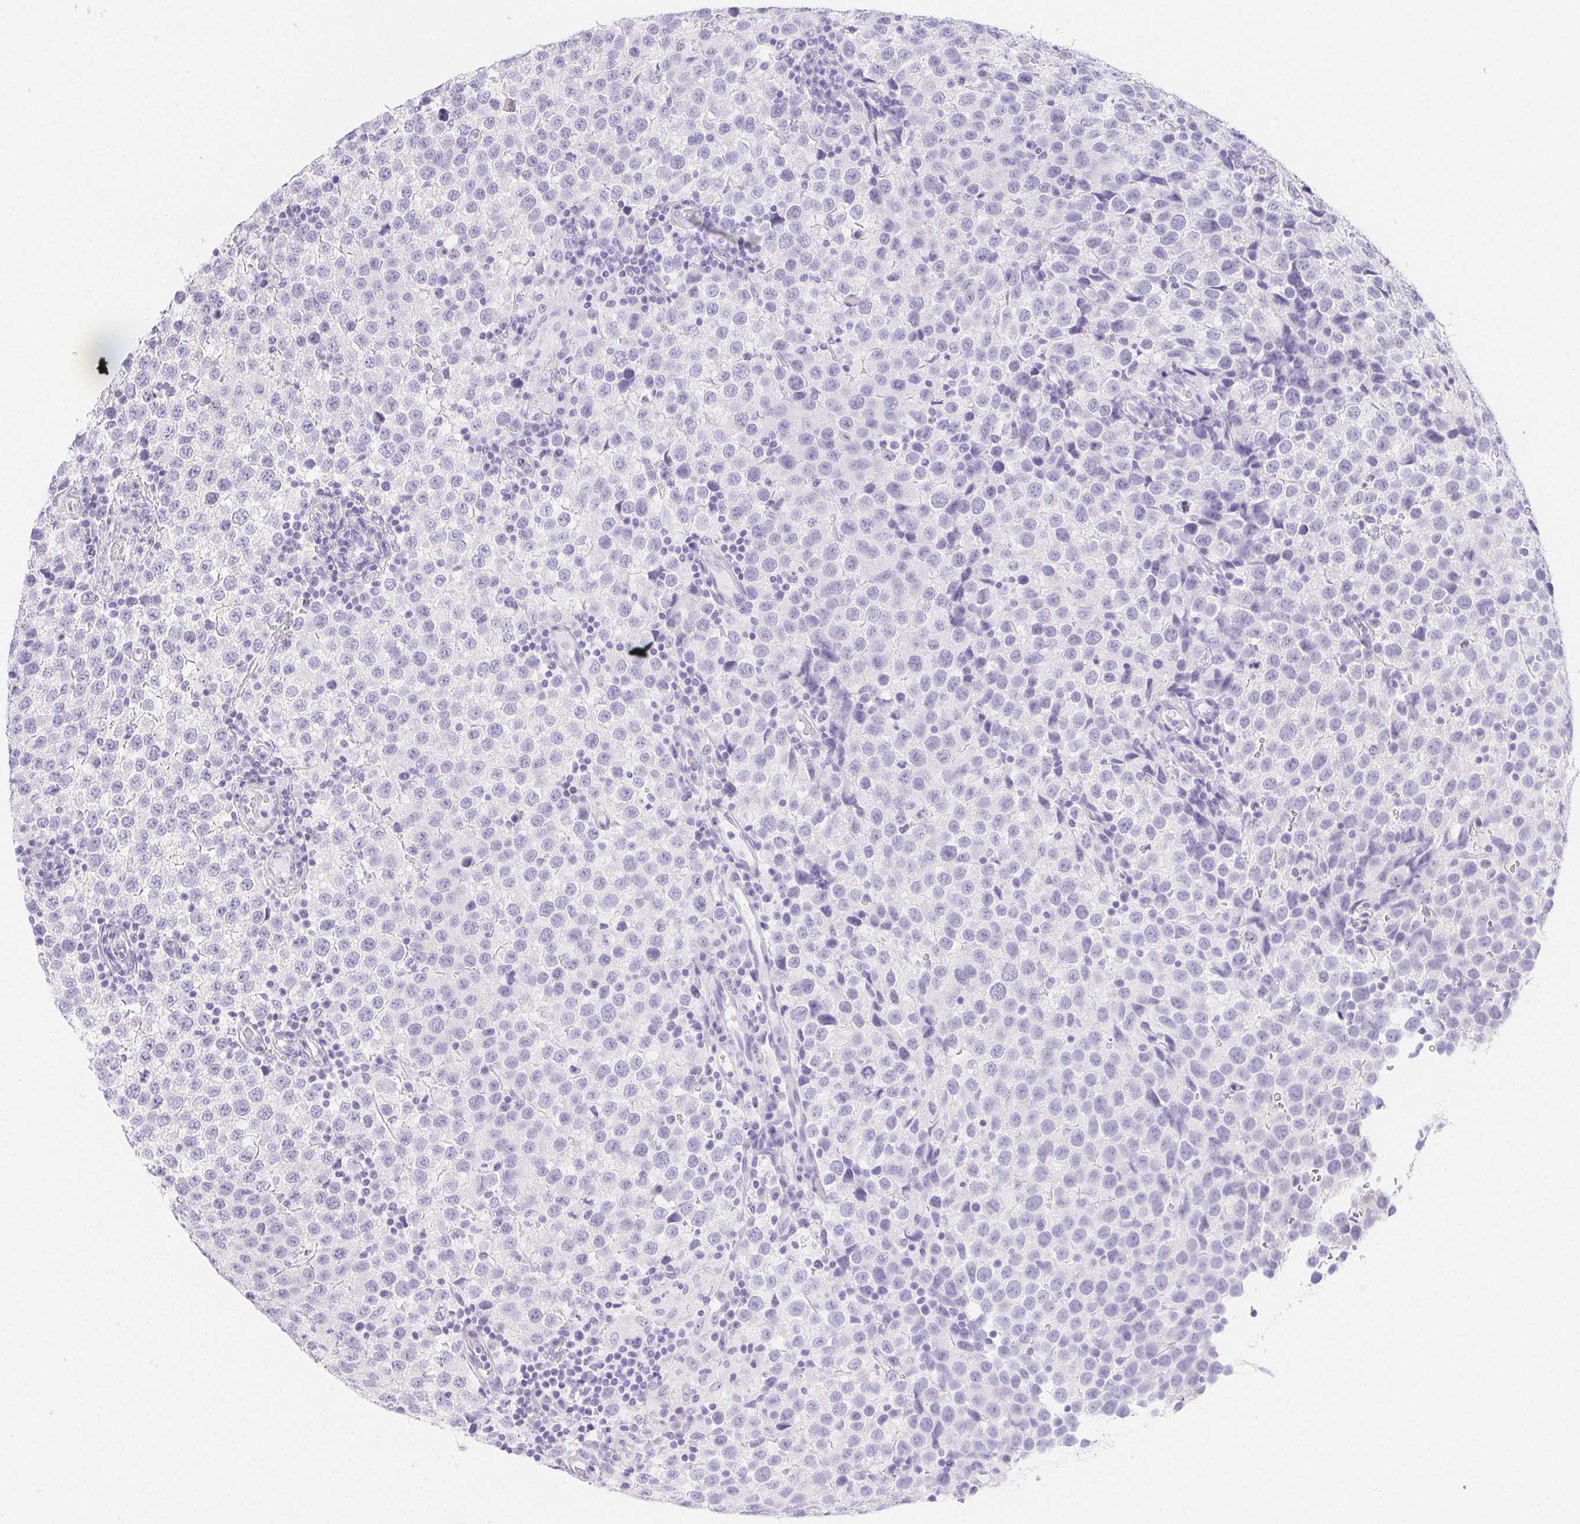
{"staining": {"intensity": "negative", "quantity": "none", "location": "none"}, "tissue": "testis cancer", "cell_type": "Tumor cells", "image_type": "cancer", "snomed": [{"axis": "morphology", "description": "Seminoma, NOS"}, {"axis": "topography", "description": "Testis"}], "caption": "Micrograph shows no protein positivity in tumor cells of testis seminoma tissue. (DAB immunohistochemistry (IHC), high magnification).", "gene": "ZBBX", "patient": {"sex": "male", "age": 34}}